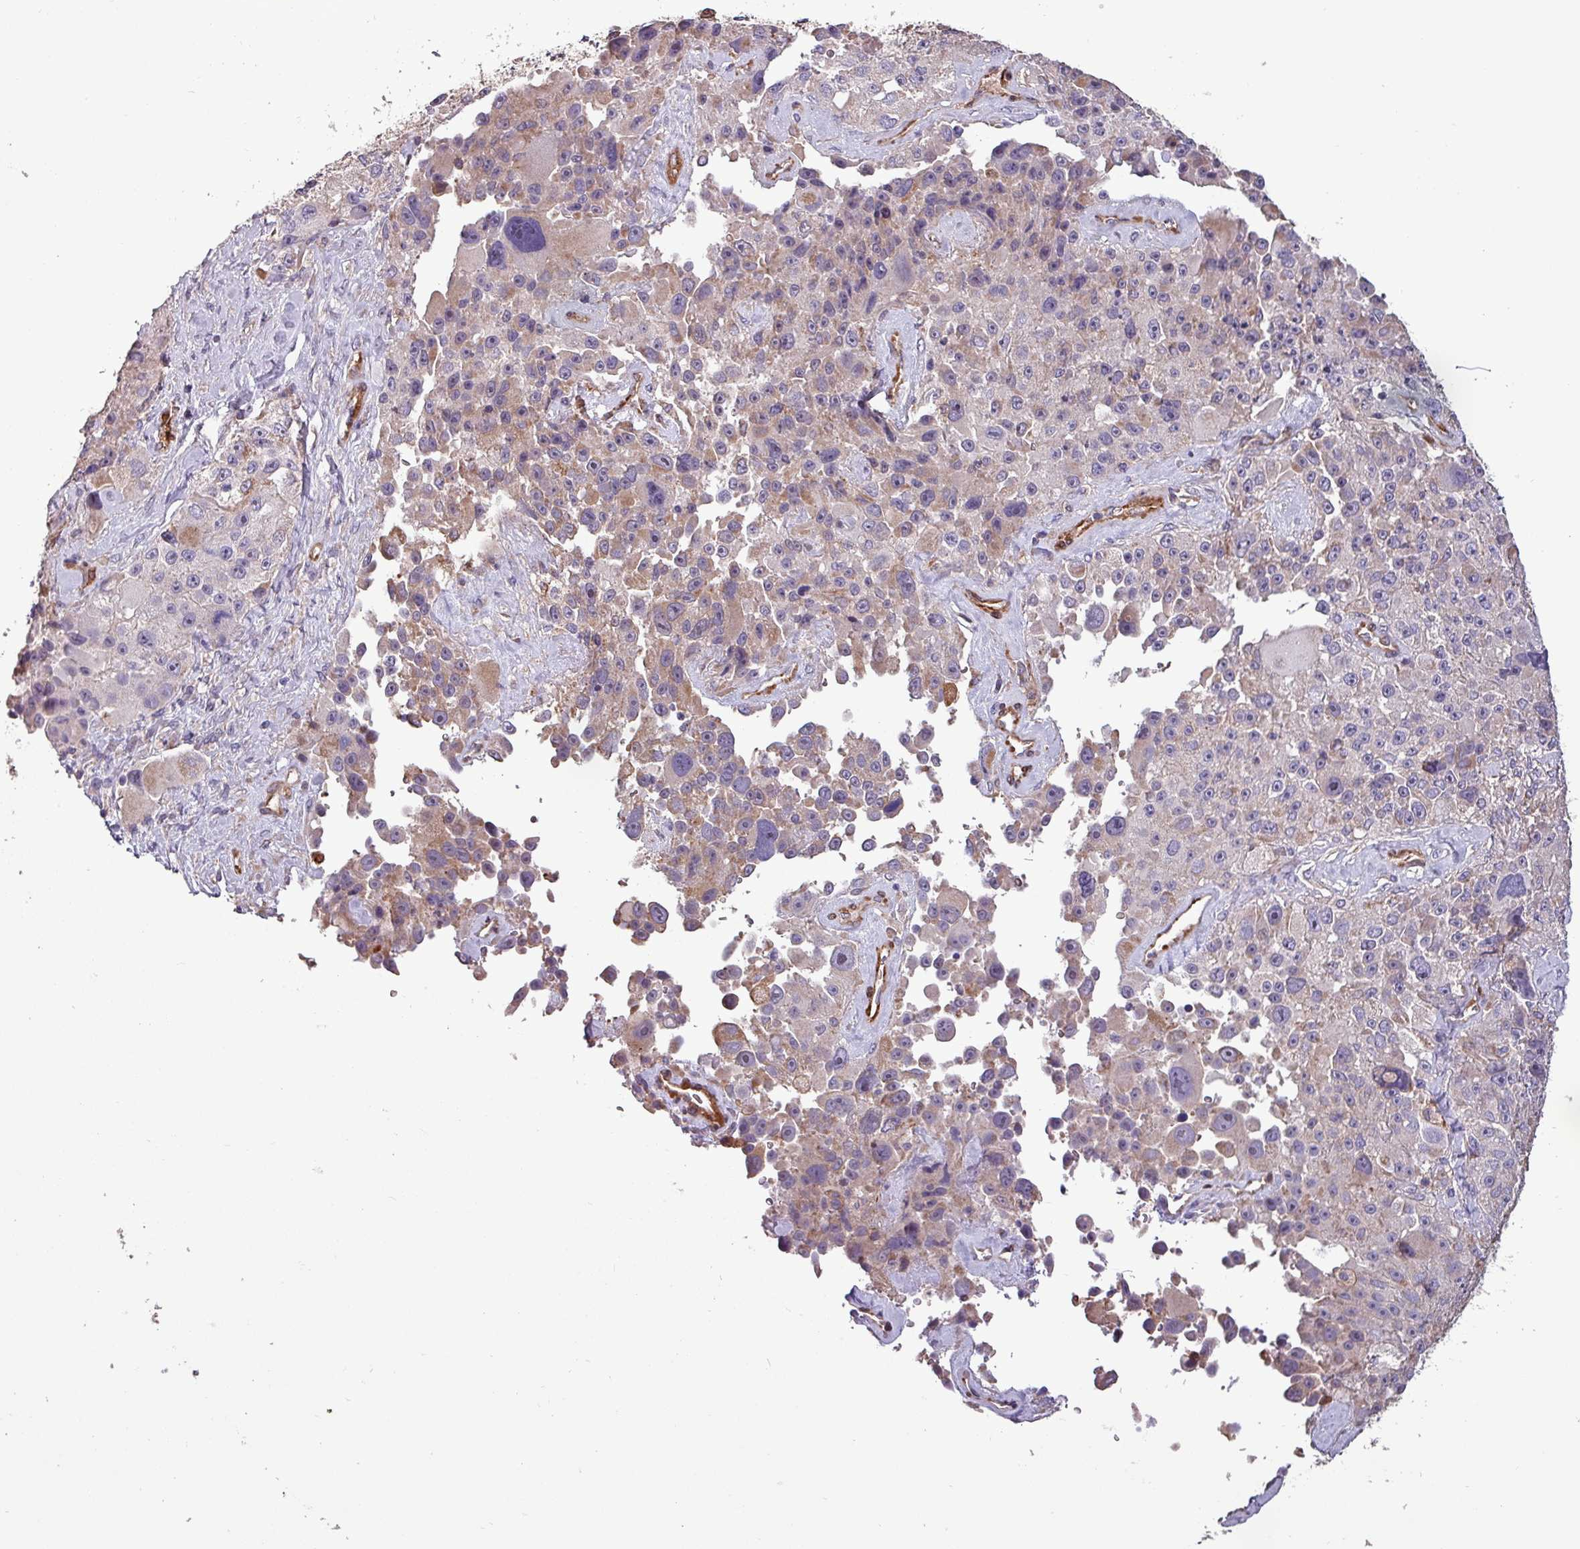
{"staining": {"intensity": "moderate", "quantity": "<25%", "location": "cytoplasmic/membranous"}, "tissue": "melanoma", "cell_type": "Tumor cells", "image_type": "cancer", "snomed": [{"axis": "morphology", "description": "Malignant melanoma, Metastatic site"}, {"axis": "topography", "description": "Lymph node"}], "caption": "A histopathology image of melanoma stained for a protein shows moderate cytoplasmic/membranous brown staining in tumor cells. Nuclei are stained in blue.", "gene": "SCIN", "patient": {"sex": "male", "age": 62}}